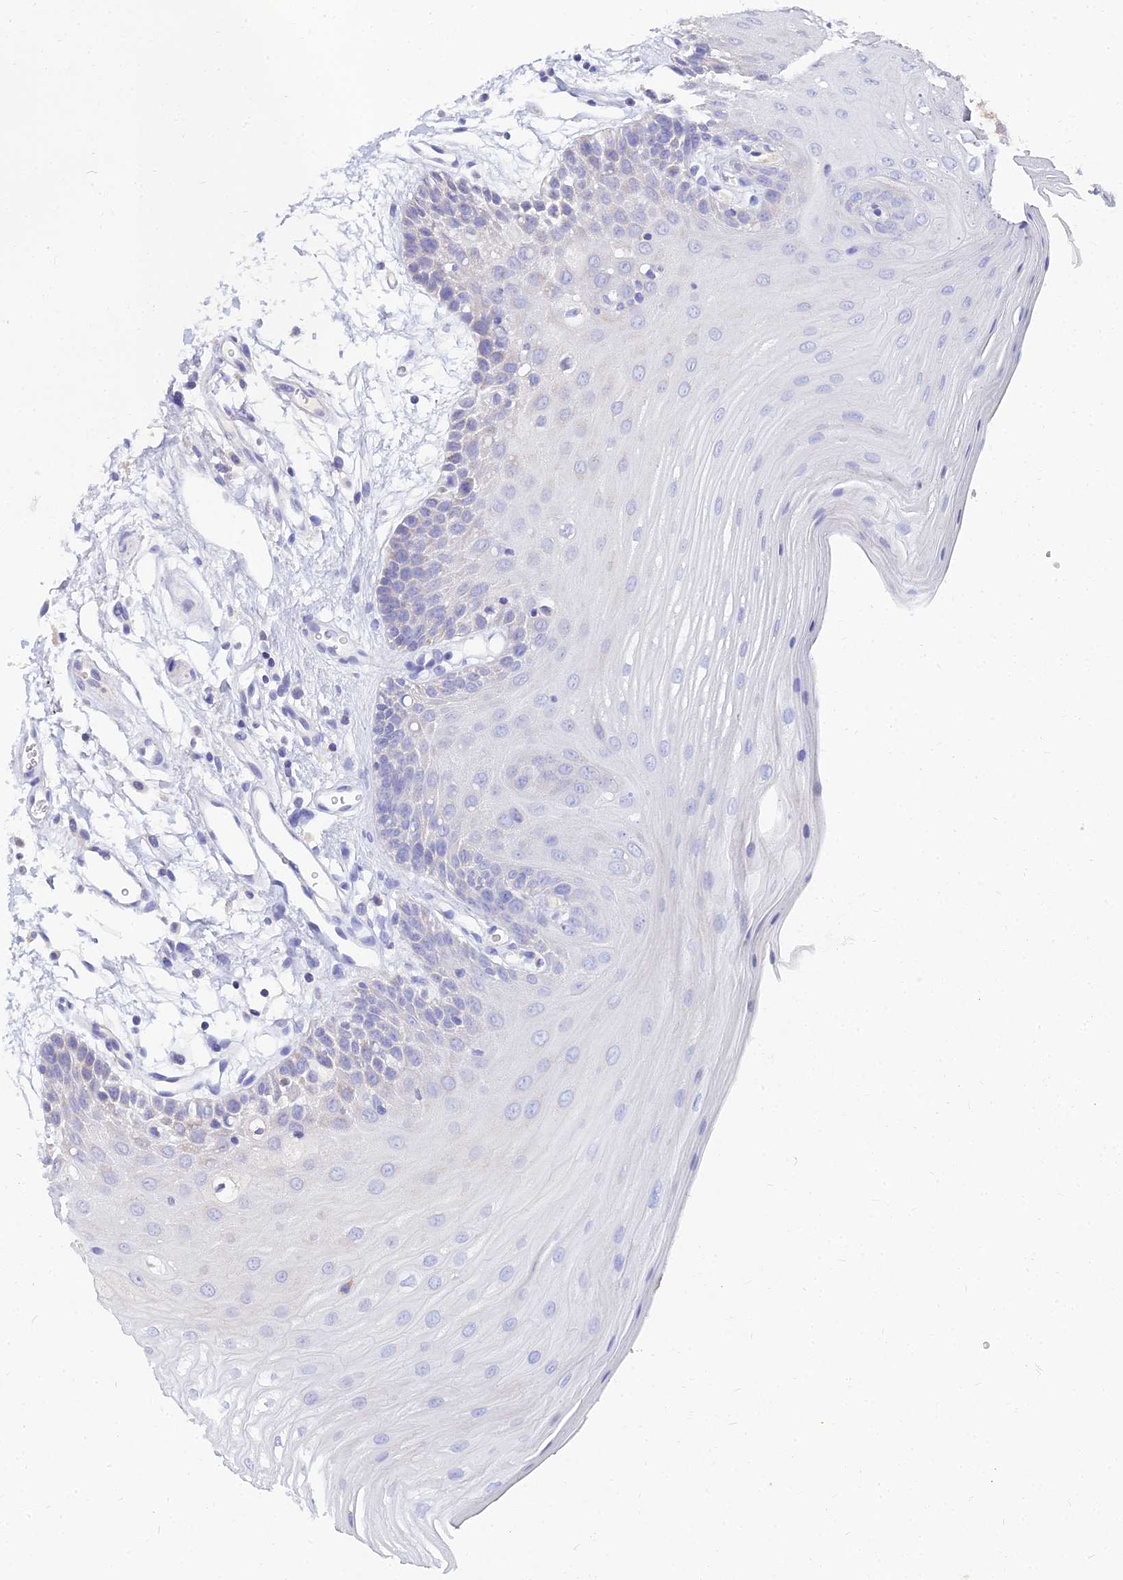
{"staining": {"intensity": "negative", "quantity": "none", "location": "none"}, "tissue": "oral mucosa", "cell_type": "Squamous epithelial cells", "image_type": "normal", "snomed": [{"axis": "morphology", "description": "Normal tissue, NOS"}, {"axis": "topography", "description": "Oral tissue"}, {"axis": "topography", "description": "Tounge, NOS"}], "caption": "Immunohistochemistry image of normal oral mucosa: human oral mucosa stained with DAB exhibits no significant protein staining in squamous epithelial cells. Brightfield microscopy of immunohistochemistry stained with DAB (3,3'-diaminobenzidine) (brown) and hematoxylin (blue), captured at high magnification.", "gene": "NPY", "patient": {"sex": "female", "age": 73}}